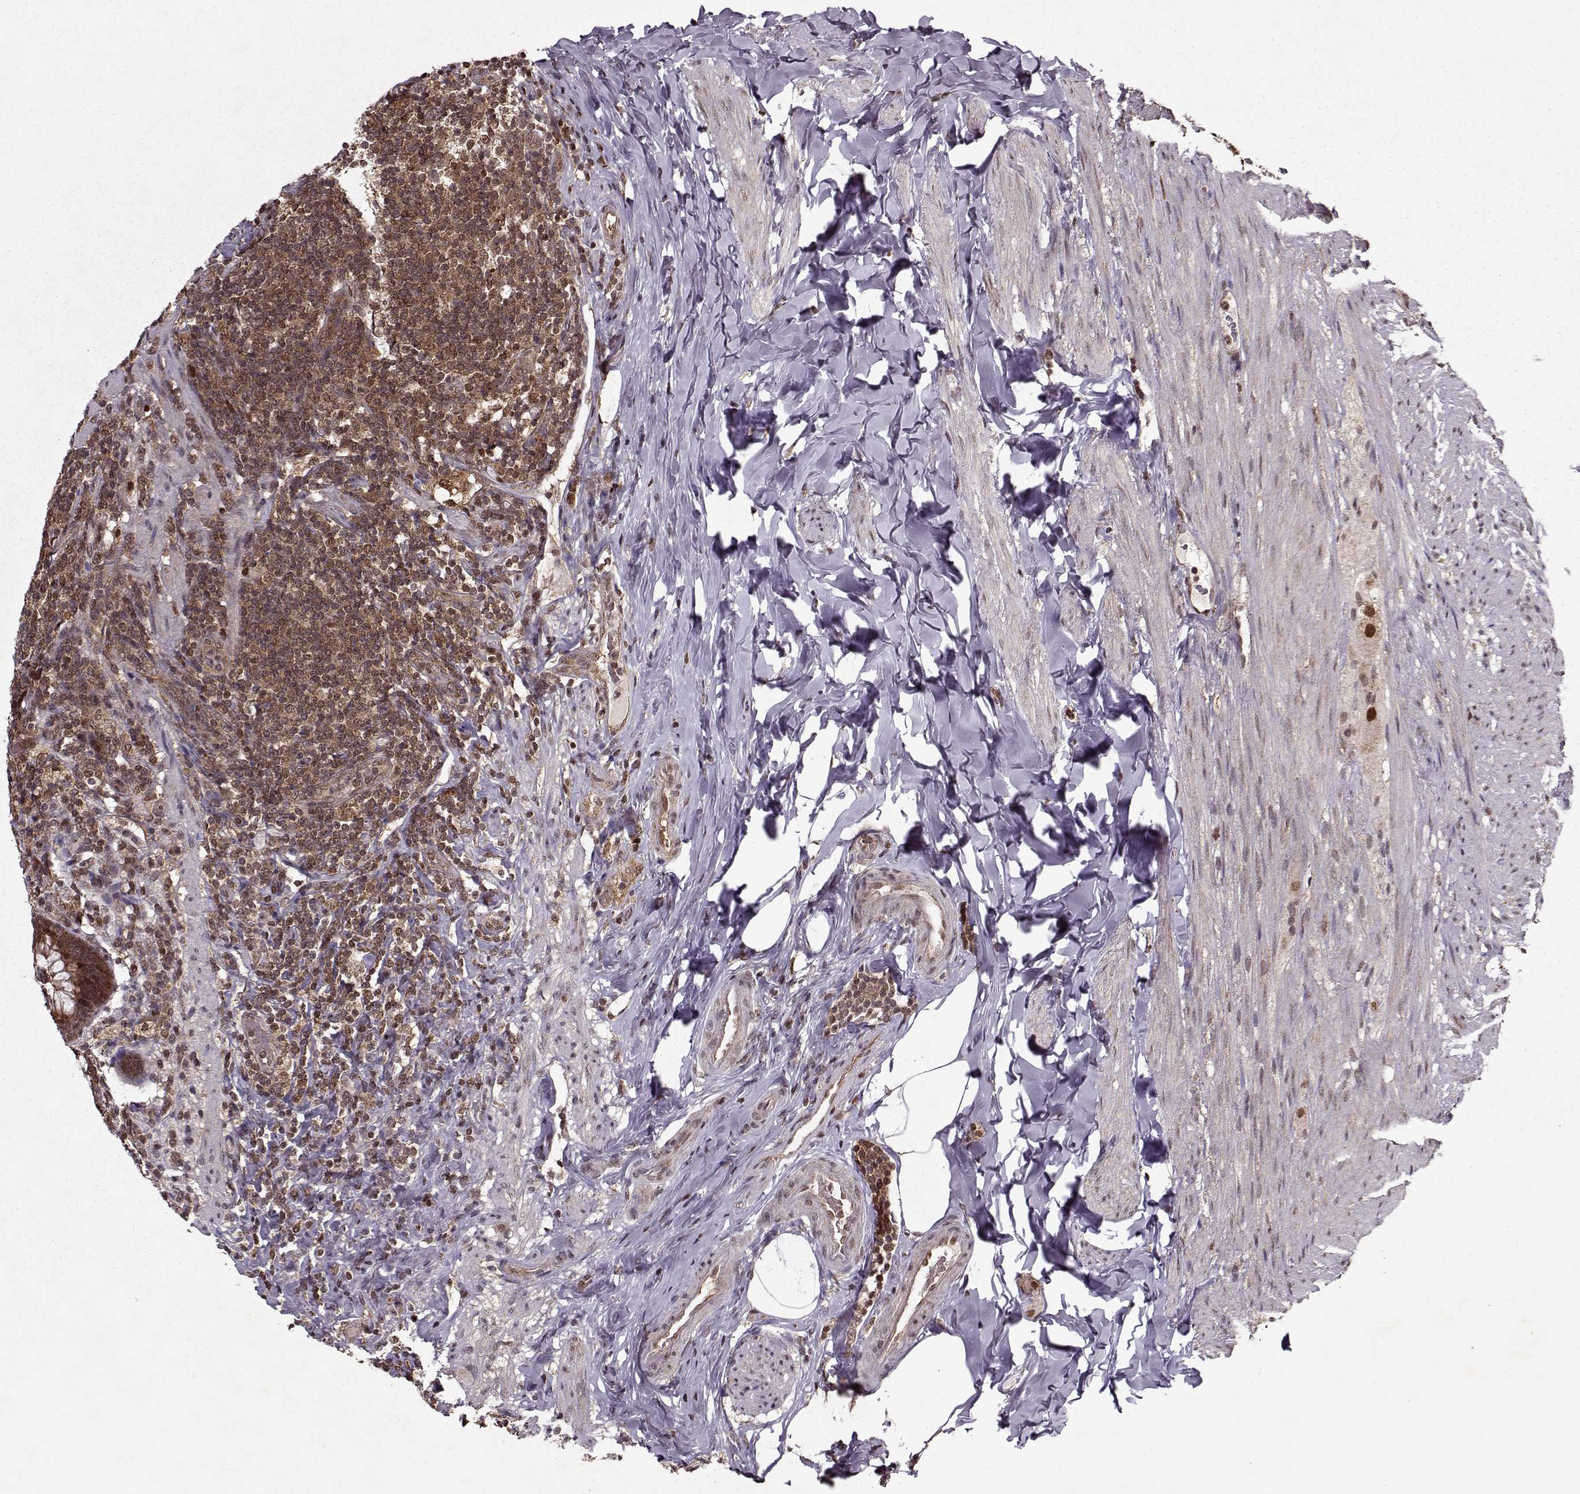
{"staining": {"intensity": "strong", "quantity": ">75%", "location": "cytoplasmic/membranous"}, "tissue": "appendix", "cell_type": "Glandular cells", "image_type": "normal", "snomed": [{"axis": "morphology", "description": "Normal tissue, NOS"}, {"axis": "topography", "description": "Appendix"}], "caption": "An IHC histopathology image of unremarkable tissue is shown. Protein staining in brown highlights strong cytoplasmic/membranous positivity in appendix within glandular cells.", "gene": "PSMA7", "patient": {"sex": "male", "age": 47}}